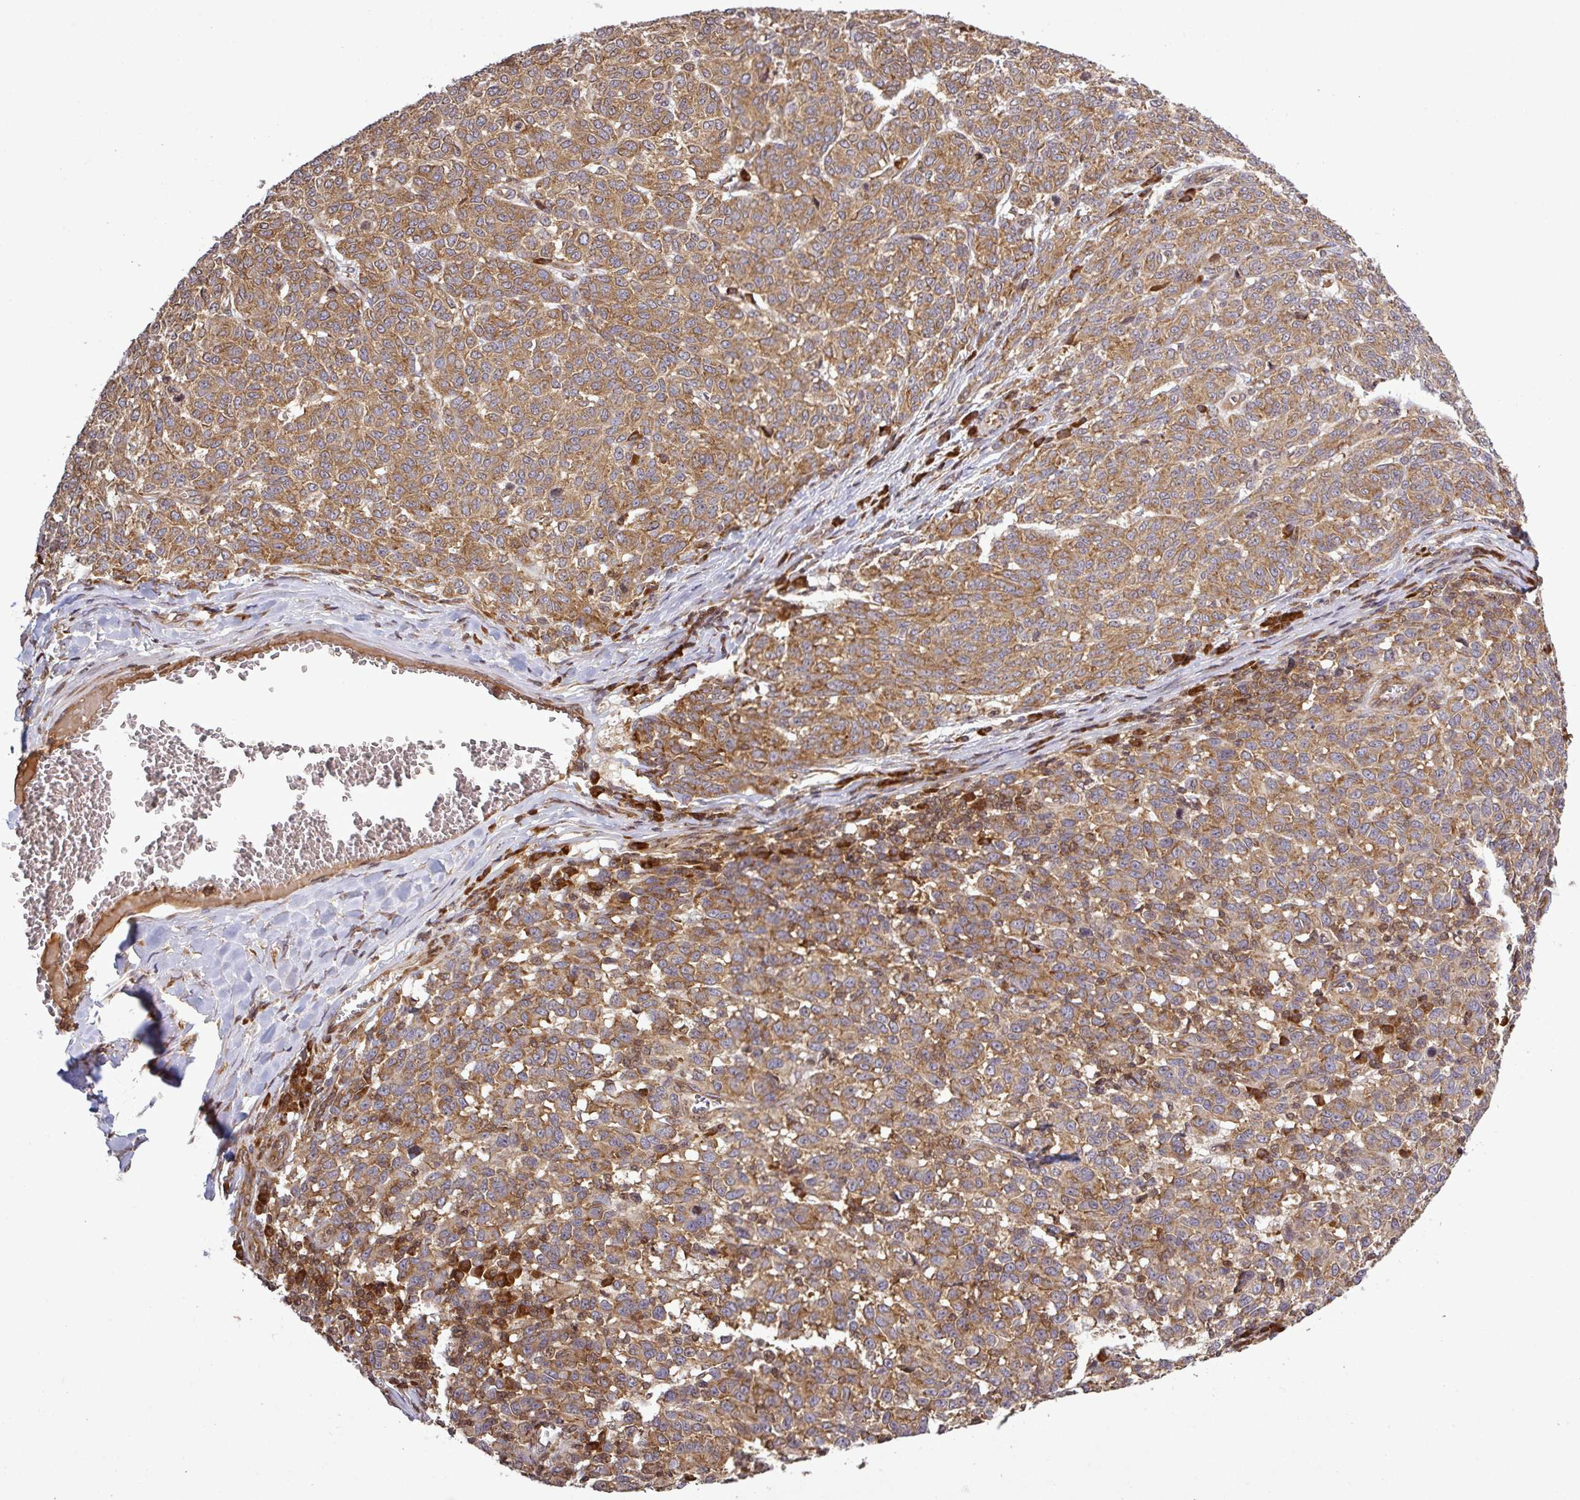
{"staining": {"intensity": "moderate", "quantity": ">75%", "location": "cytoplasmic/membranous"}, "tissue": "melanoma", "cell_type": "Tumor cells", "image_type": "cancer", "snomed": [{"axis": "morphology", "description": "Malignant melanoma, NOS"}, {"axis": "topography", "description": "Skin"}], "caption": "This image displays IHC staining of malignant melanoma, with medium moderate cytoplasmic/membranous expression in about >75% of tumor cells.", "gene": "LRRC74B", "patient": {"sex": "male", "age": 49}}